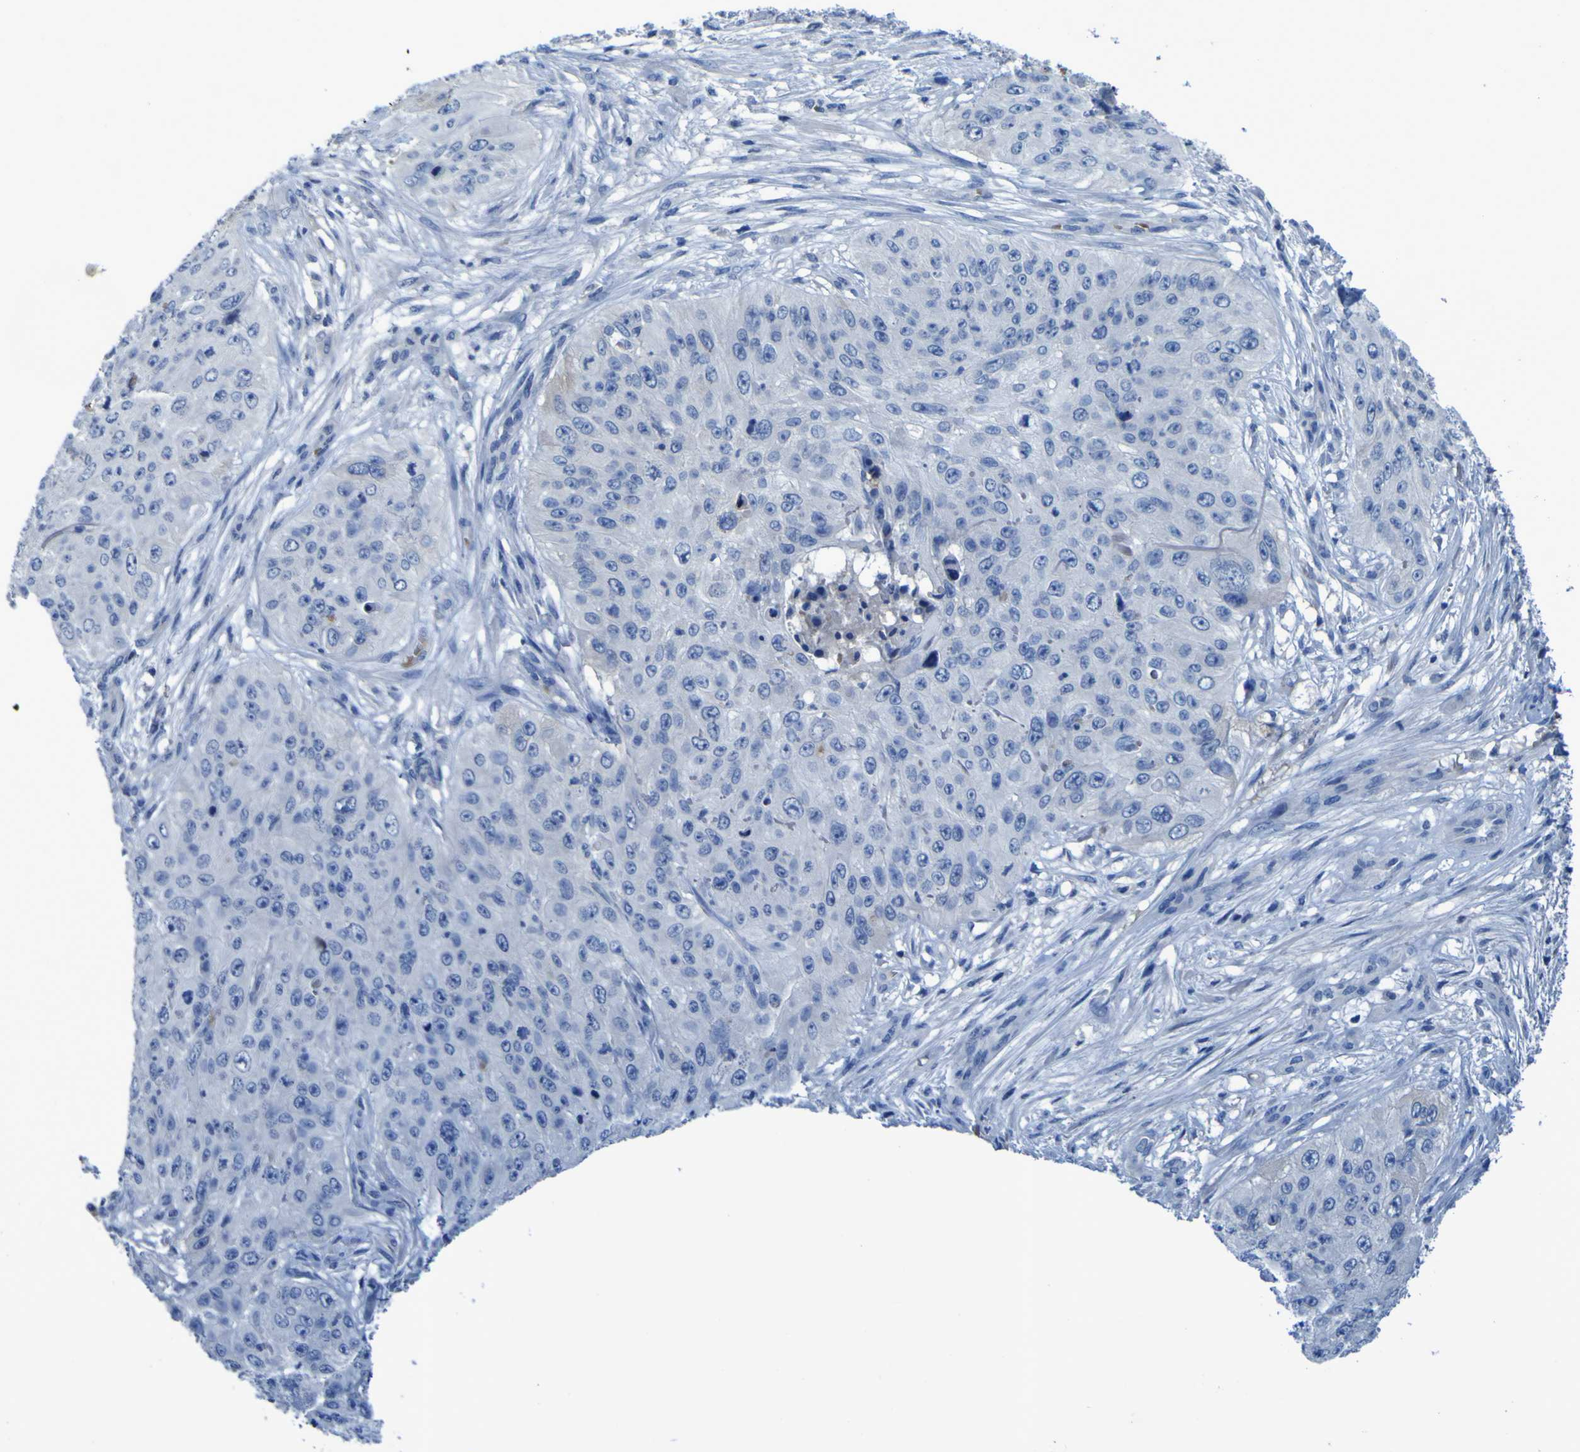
{"staining": {"intensity": "negative", "quantity": "none", "location": "none"}, "tissue": "skin cancer", "cell_type": "Tumor cells", "image_type": "cancer", "snomed": [{"axis": "morphology", "description": "Squamous cell carcinoma, NOS"}, {"axis": "topography", "description": "Skin"}], "caption": "Immunohistochemical staining of skin cancer shows no significant expression in tumor cells.", "gene": "SGK2", "patient": {"sex": "female", "age": 80}}